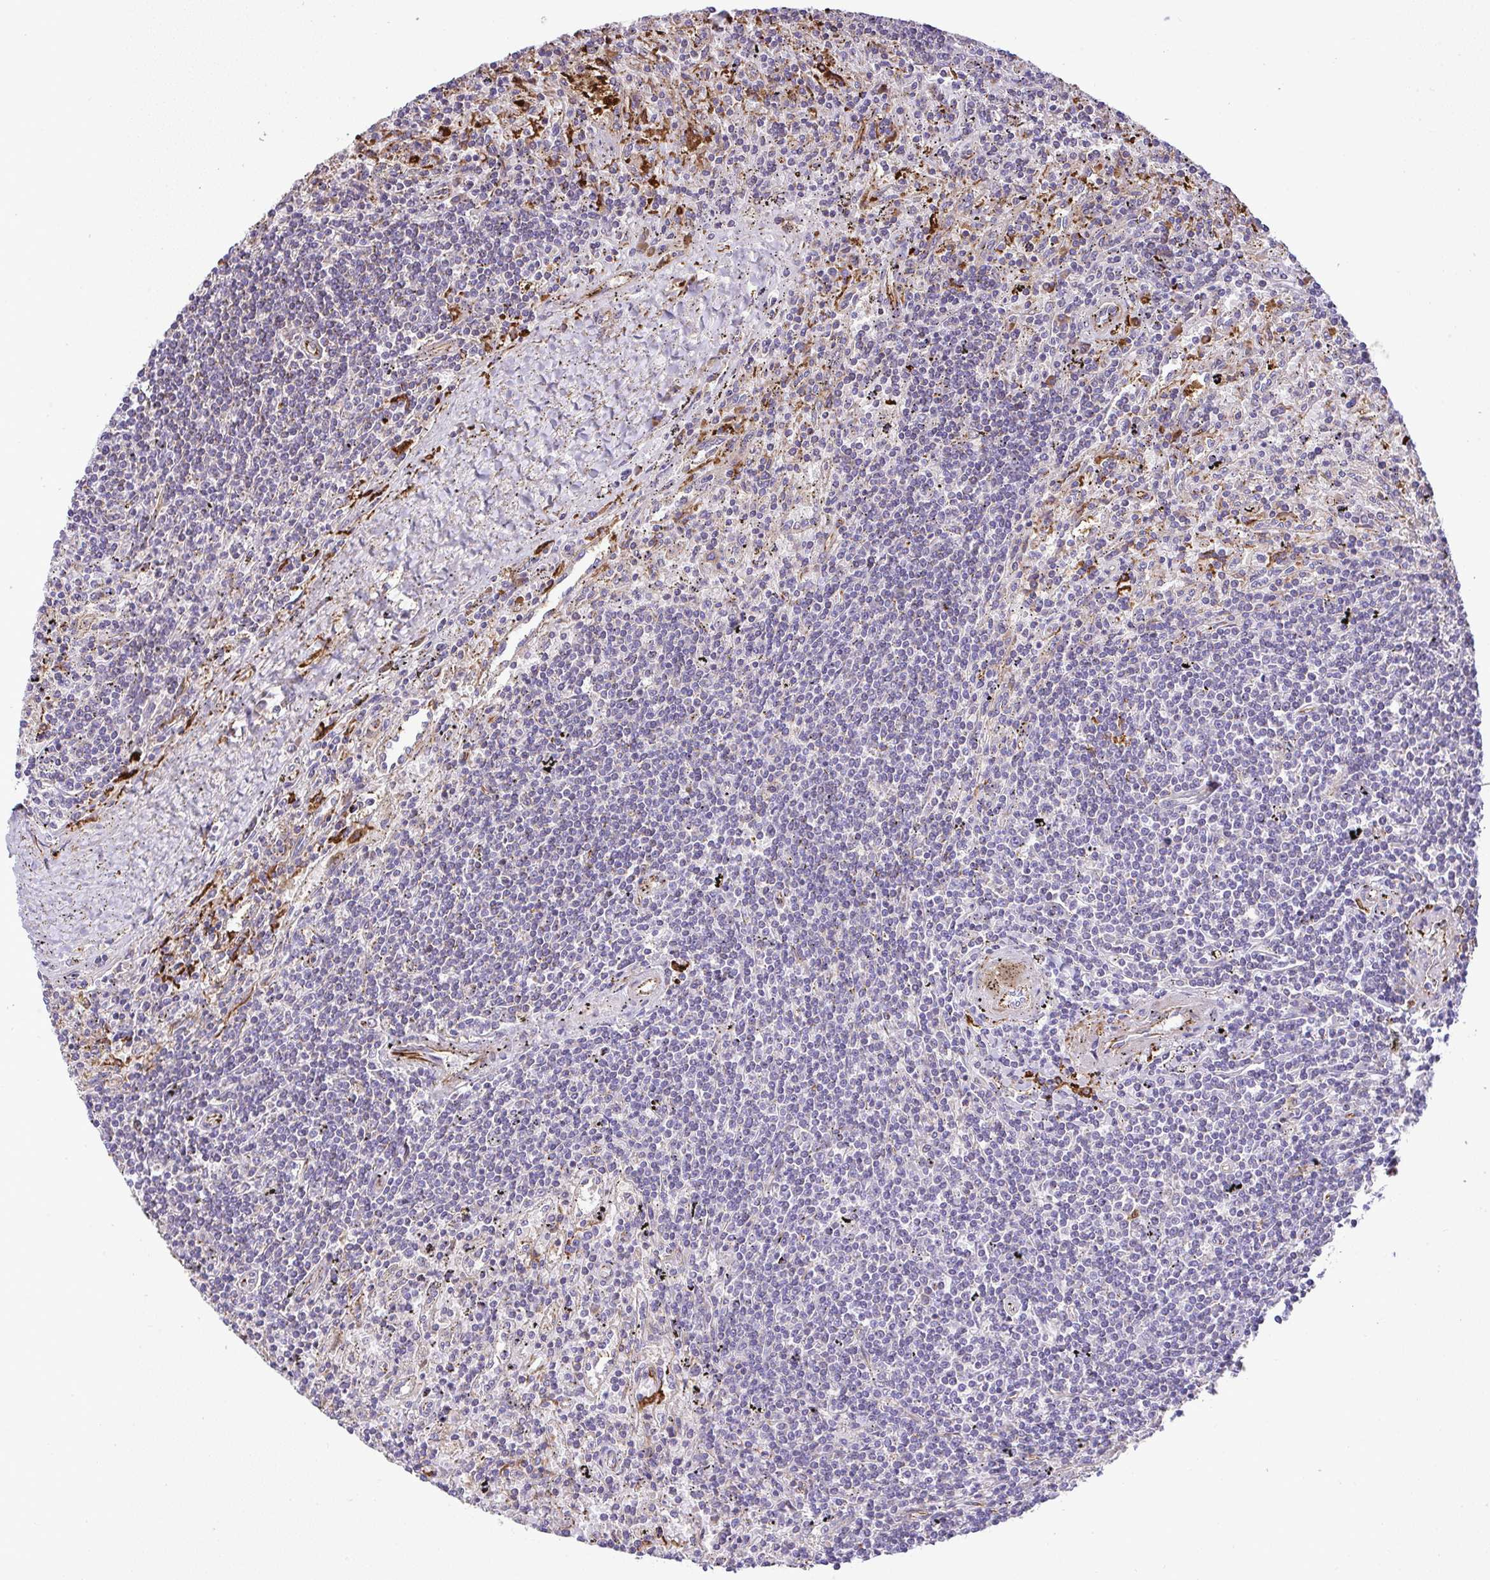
{"staining": {"intensity": "negative", "quantity": "none", "location": "none"}, "tissue": "lymphoma", "cell_type": "Tumor cells", "image_type": "cancer", "snomed": [{"axis": "morphology", "description": "Malignant lymphoma, non-Hodgkin's type, Low grade"}, {"axis": "topography", "description": "Spleen"}], "caption": "Tumor cells show no significant expression in lymphoma.", "gene": "GRID2", "patient": {"sex": "male", "age": 76}}